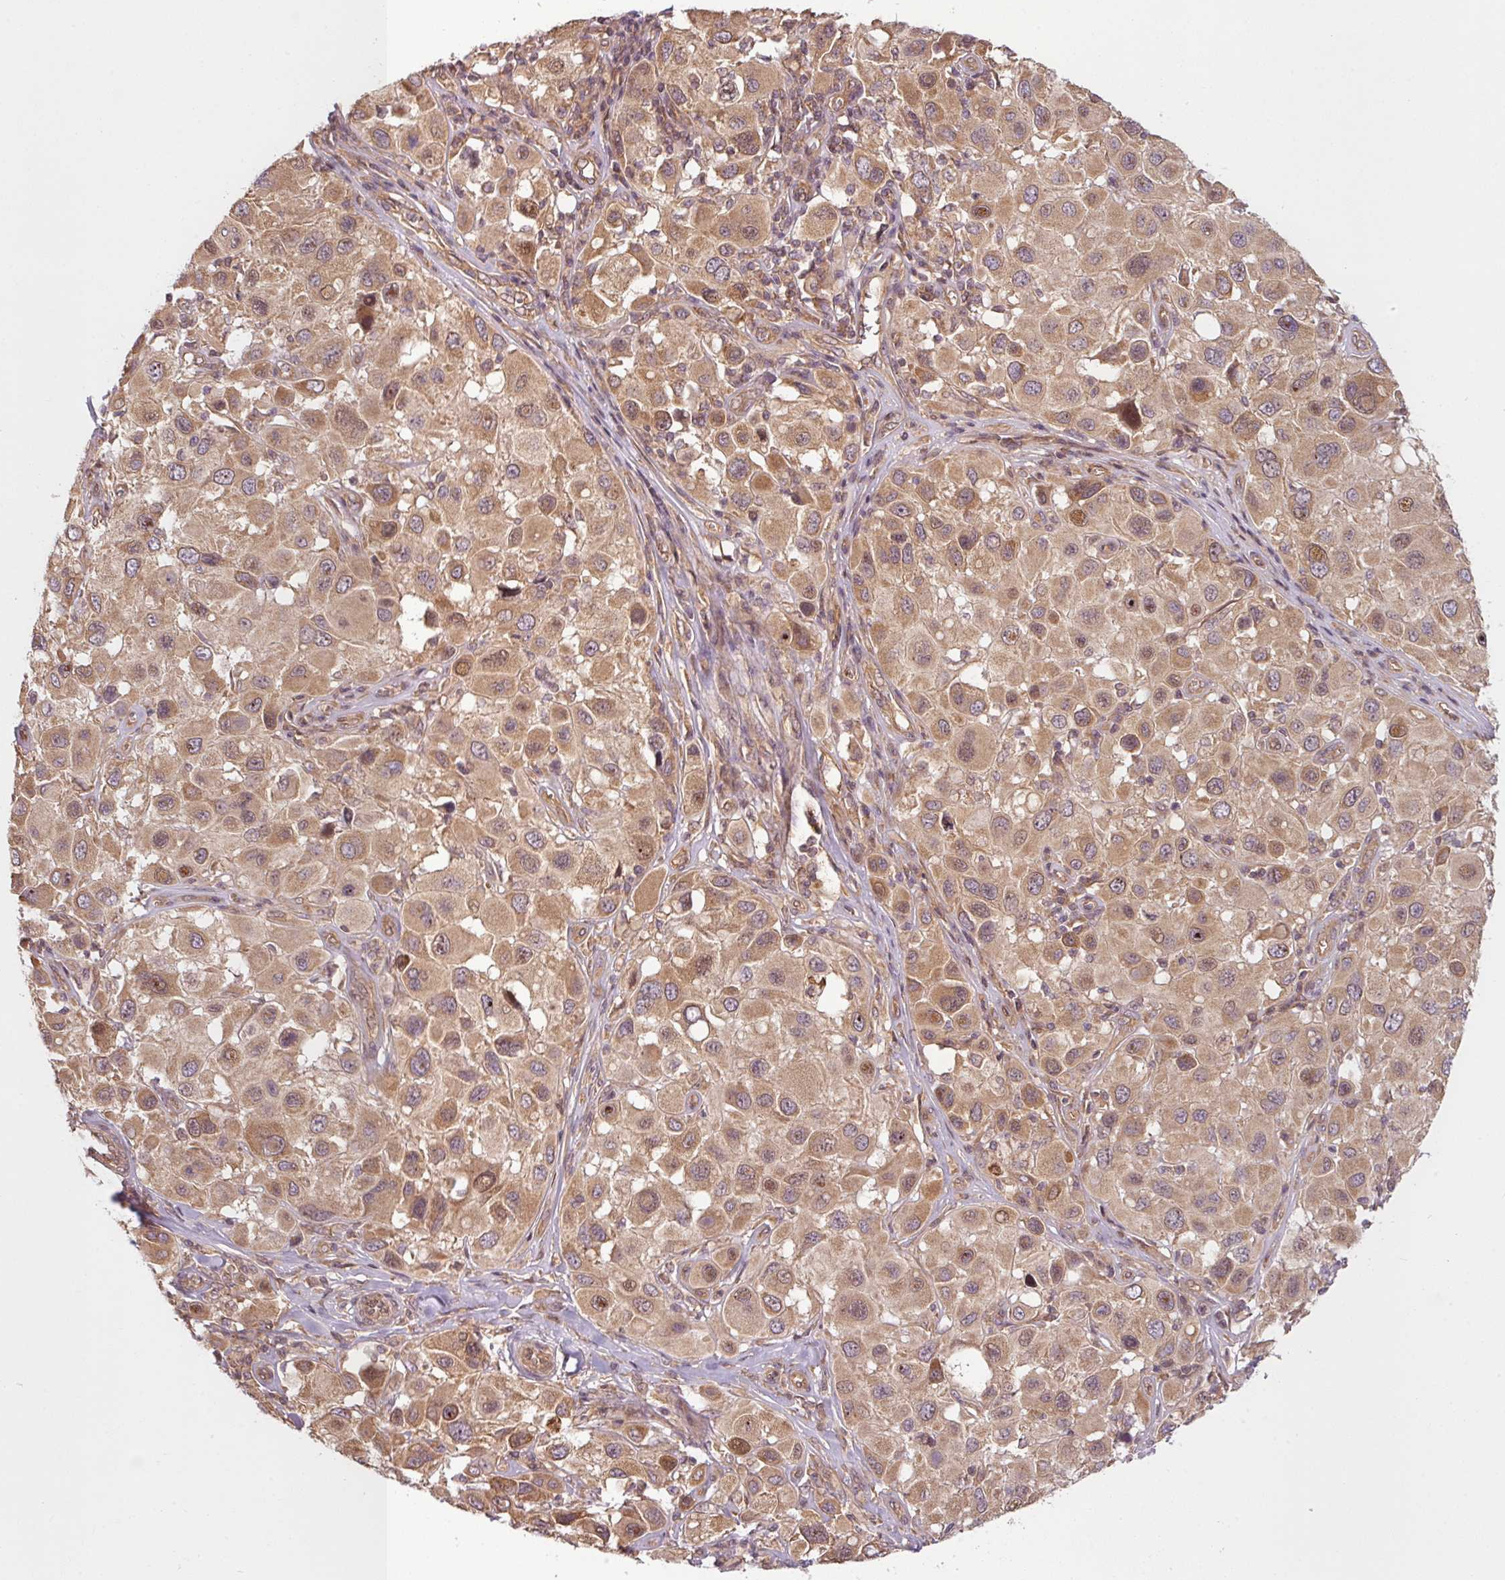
{"staining": {"intensity": "moderate", "quantity": ">75%", "location": "cytoplasmic/membranous,nuclear"}, "tissue": "melanoma", "cell_type": "Tumor cells", "image_type": "cancer", "snomed": [{"axis": "morphology", "description": "Malignant melanoma, Metastatic site"}, {"axis": "topography", "description": "Skin"}], "caption": "Moderate cytoplasmic/membranous and nuclear staining for a protein is appreciated in about >75% of tumor cells of melanoma using immunohistochemistry.", "gene": "RNF31", "patient": {"sex": "male", "age": 41}}